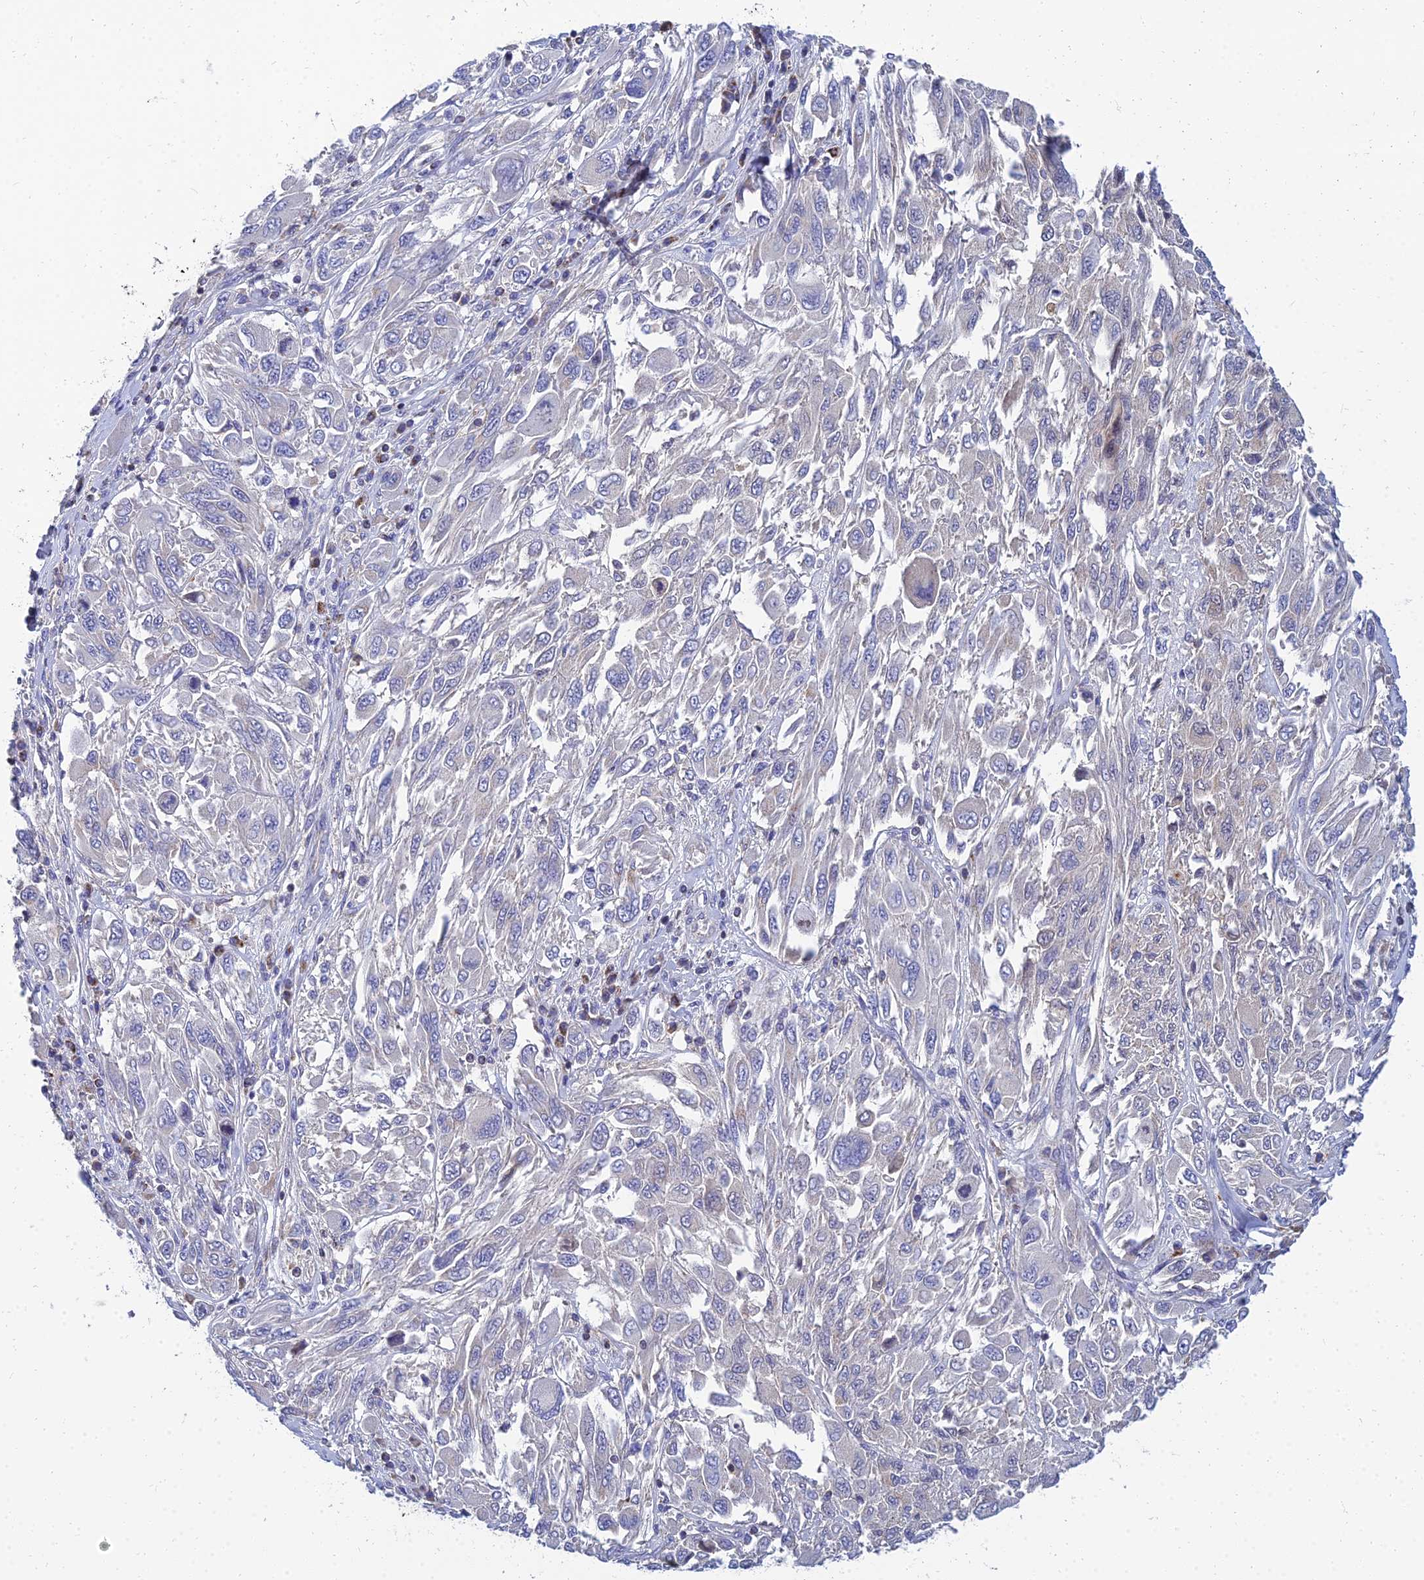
{"staining": {"intensity": "negative", "quantity": "none", "location": "none"}, "tissue": "melanoma", "cell_type": "Tumor cells", "image_type": "cancer", "snomed": [{"axis": "morphology", "description": "Malignant melanoma, NOS"}, {"axis": "topography", "description": "Skin"}], "caption": "Immunohistochemistry micrograph of neoplastic tissue: human melanoma stained with DAB (3,3'-diaminobenzidine) displays no significant protein expression in tumor cells.", "gene": "NPY", "patient": {"sex": "female", "age": 91}}